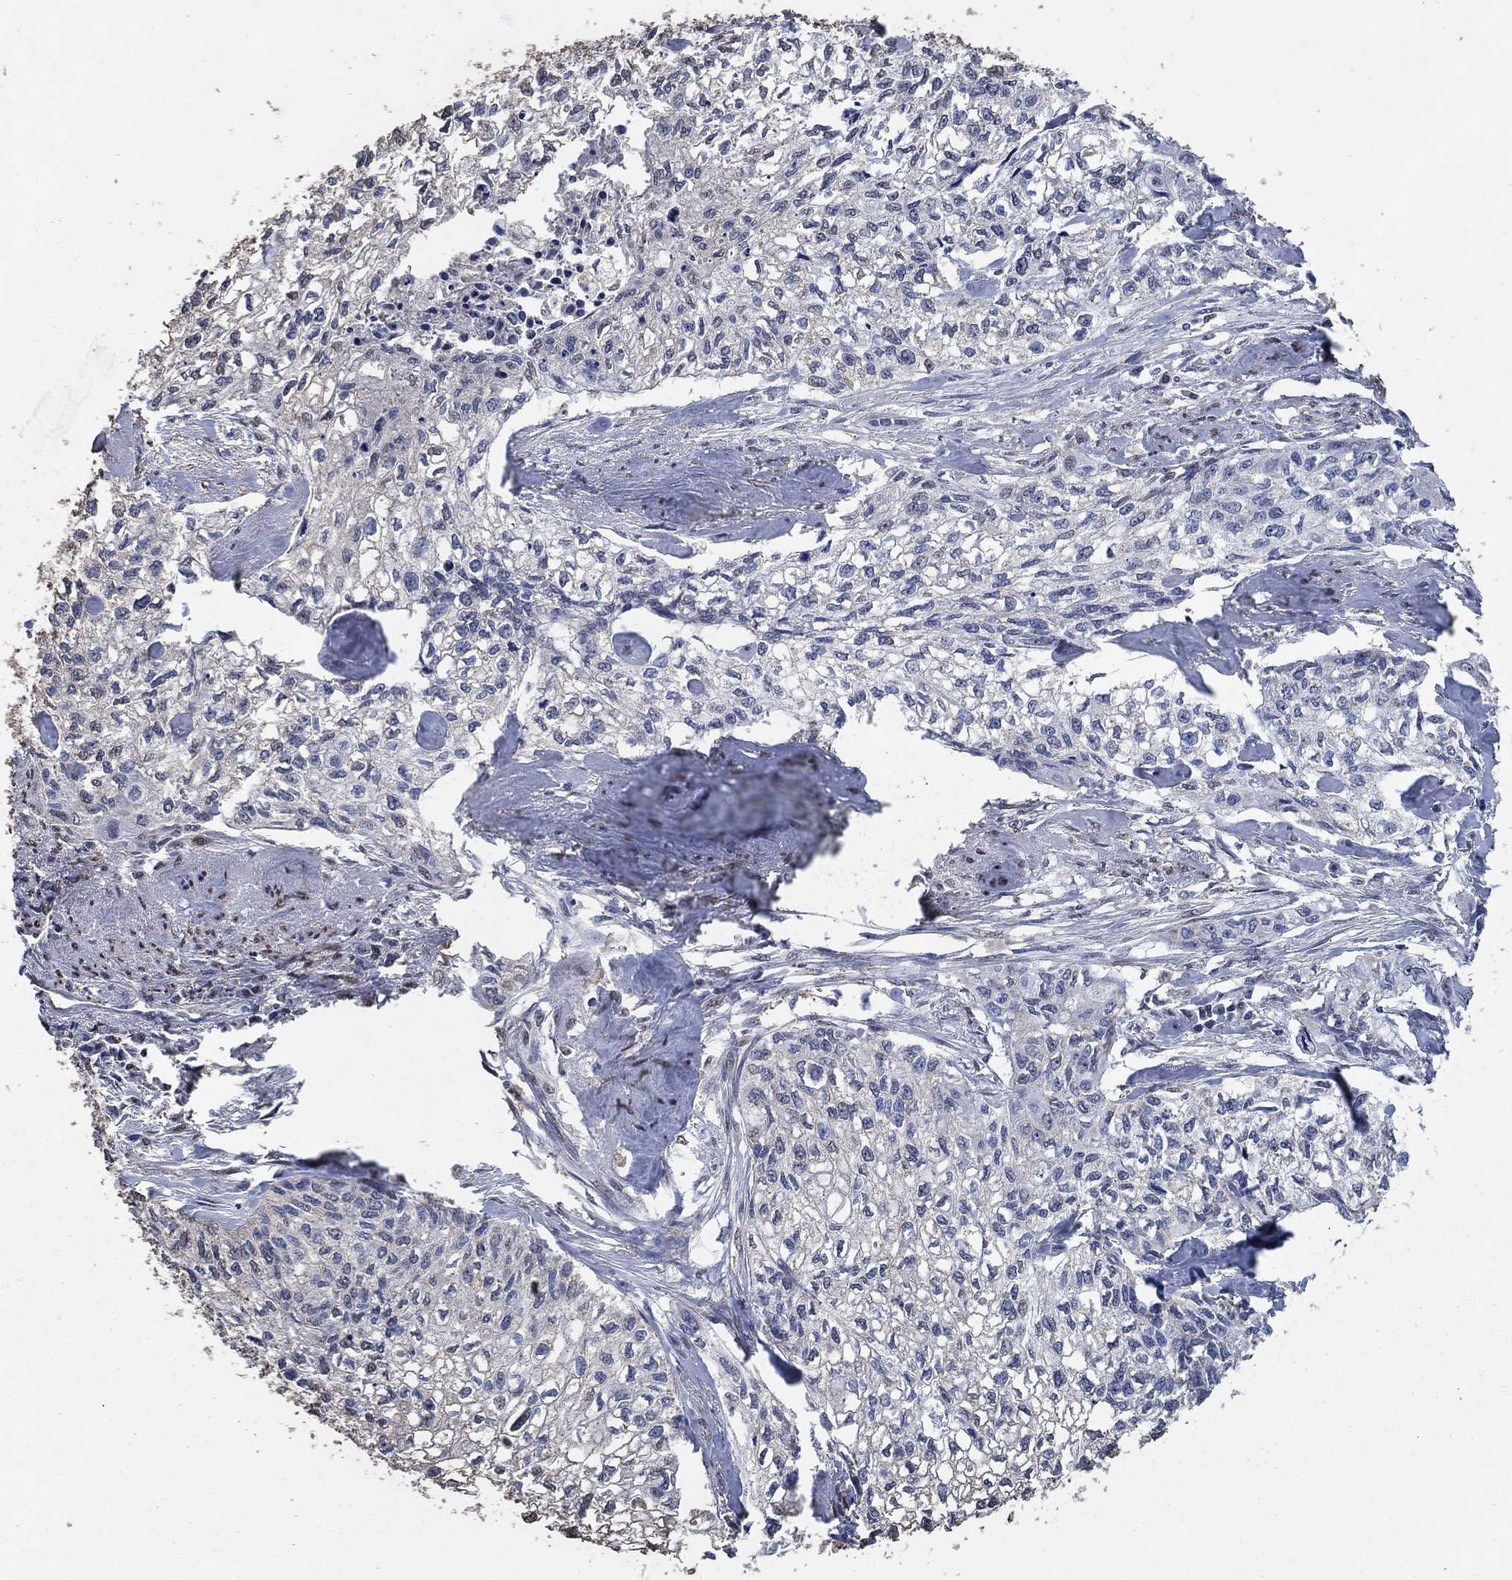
{"staining": {"intensity": "negative", "quantity": "none", "location": "none"}, "tissue": "cervical cancer", "cell_type": "Tumor cells", "image_type": "cancer", "snomed": [{"axis": "morphology", "description": "Squamous cell carcinoma, NOS"}, {"axis": "topography", "description": "Cervix"}], "caption": "High power microscopy photomicrograph of an immunohistochemistry (IHC) image of cervical cancer (squamous cell carcinoma), revealing no significant expression in tumor cells. (Stains: DAB (3,3'-diaminobenzidine) immunohistochemistry (IHC) with hematoxylin counter stain, Microscopy: brightfield microscopy at high magnification).", "gene": "MRPS24", "patient": {"sex": "female", "age": 58}}